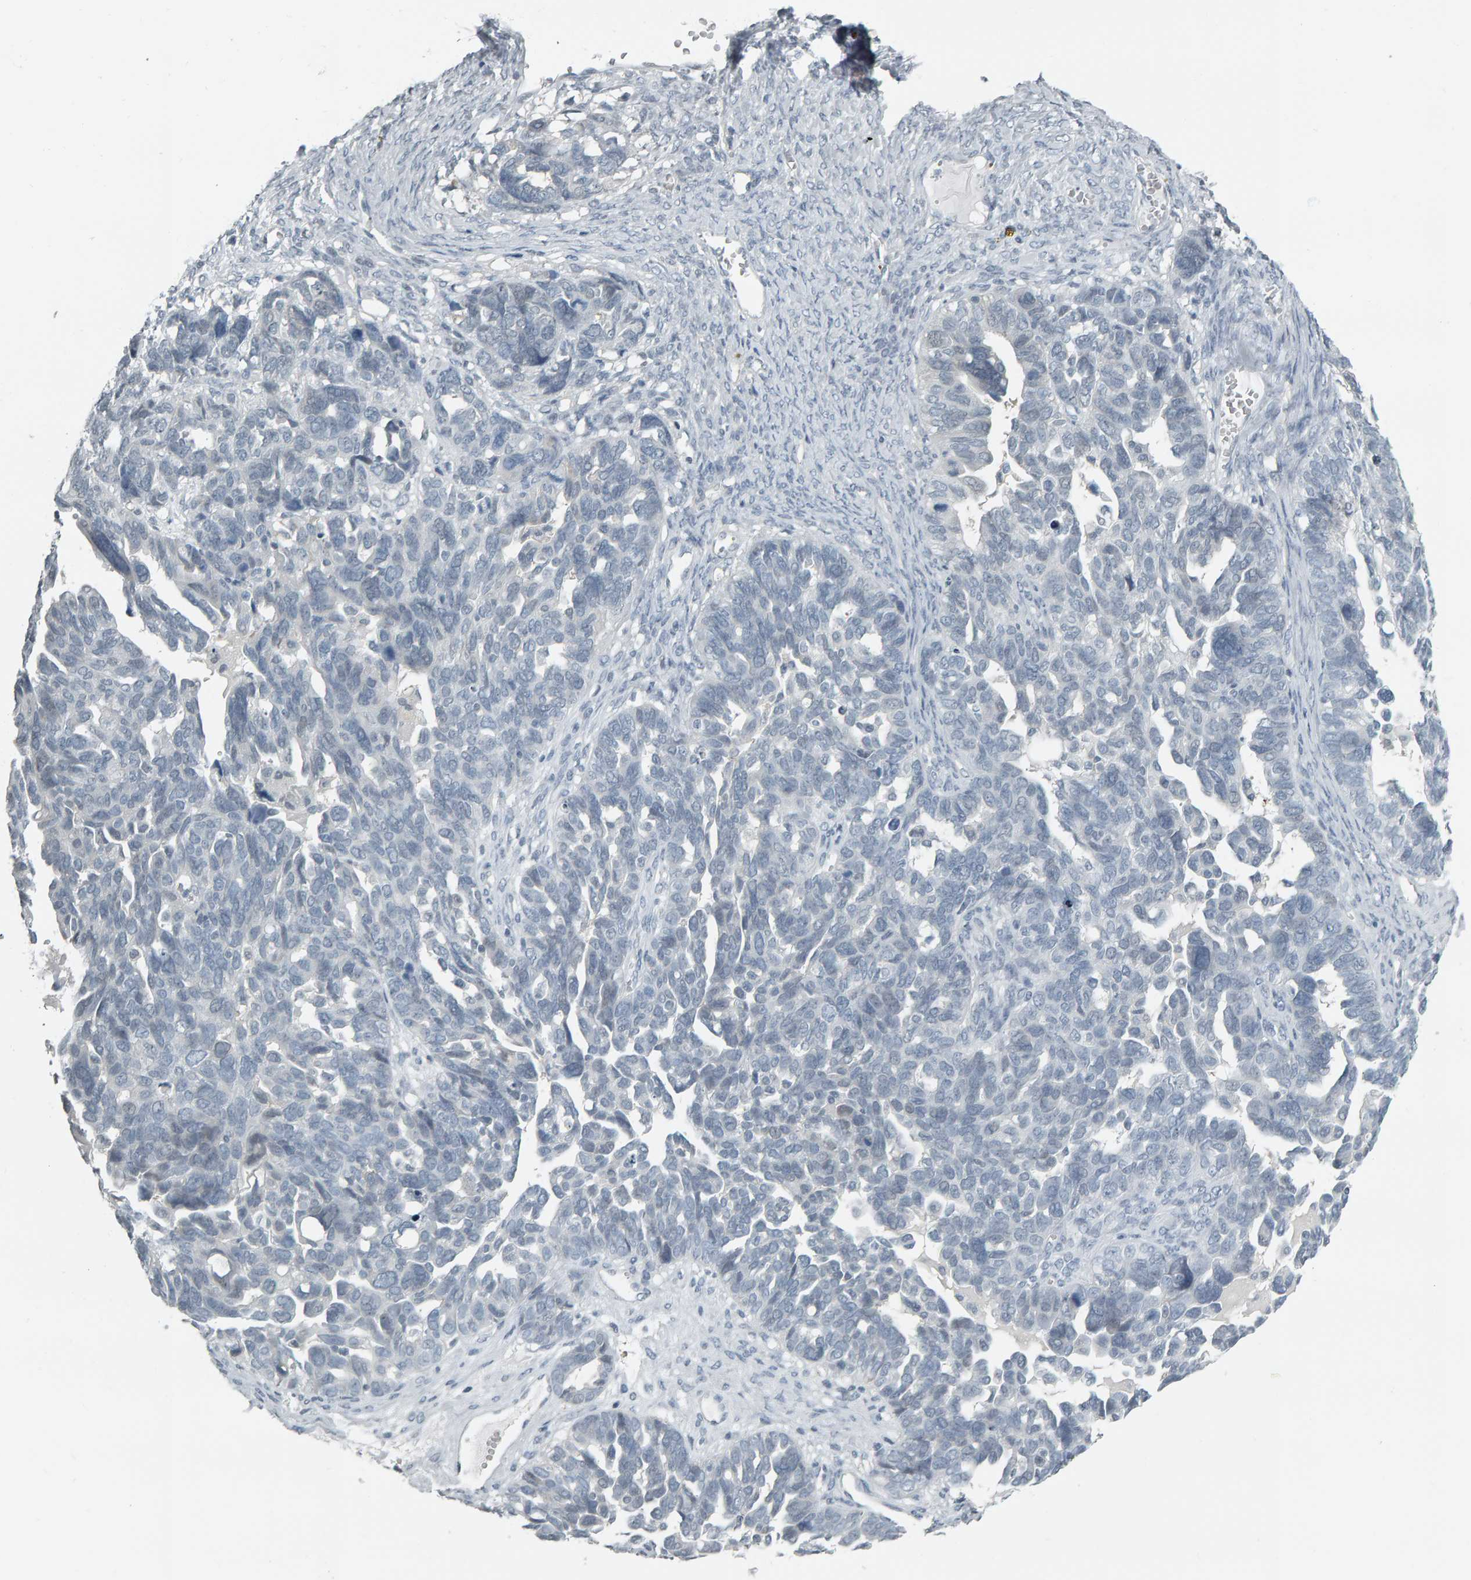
{"staining": {"intensity": "negative", "quantity": "none", "location": "none"}, "tissue": "ovarian cancer", "cell_type": "Tumor cells", "image_type": "cancer", "snomed": [{"axis": "morphology", "description": "Cystadenocarcinoma, serous, NOS"}, {"axis": "topography", "description": "Ovary"}], "caption": "A micrograph of serous cystadenocarcinoma (ovarian) stained for a protein exhibits no brown staining in tumor cells.", "gene": "PYY", "patient": {"sex": "female", "age": 79}}